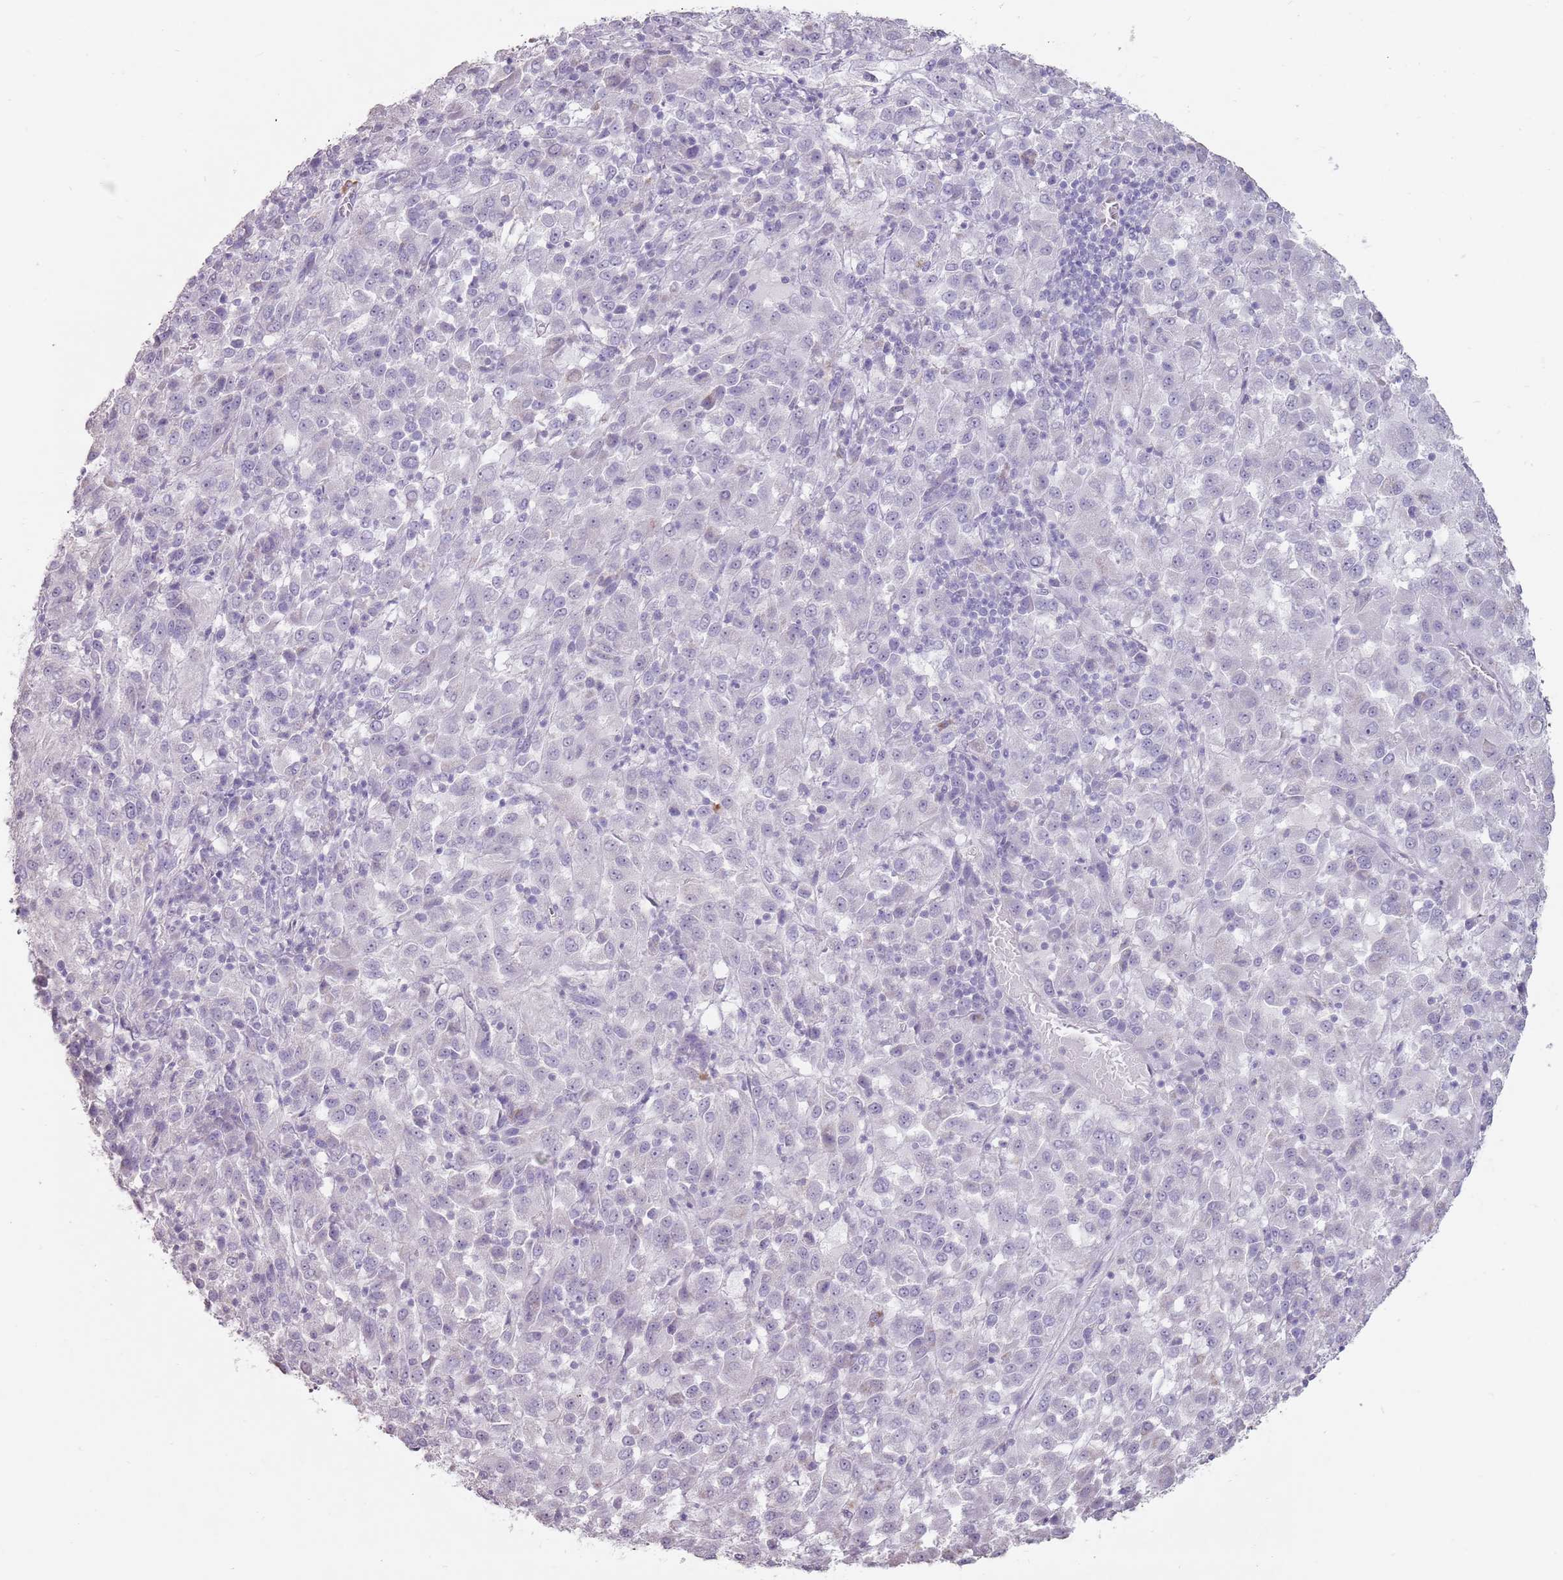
{"staining": {"intensity": "negative", "quantity": "none", "location": "none"}, "tissue": "melanoma", "cell_type": "Tumor cells", "image_type": "cancer", "snomed": [{"axis": "morphology", "description": "Malignant melanoma, Metastatic site"}, {"axis": "topography", "description": "Lung"}], "caption": "The photomicrograph shows no staining of tumor cells in melanoma.", "gene": "STYK1", "patient": {"sex": "male", "age": 64}}